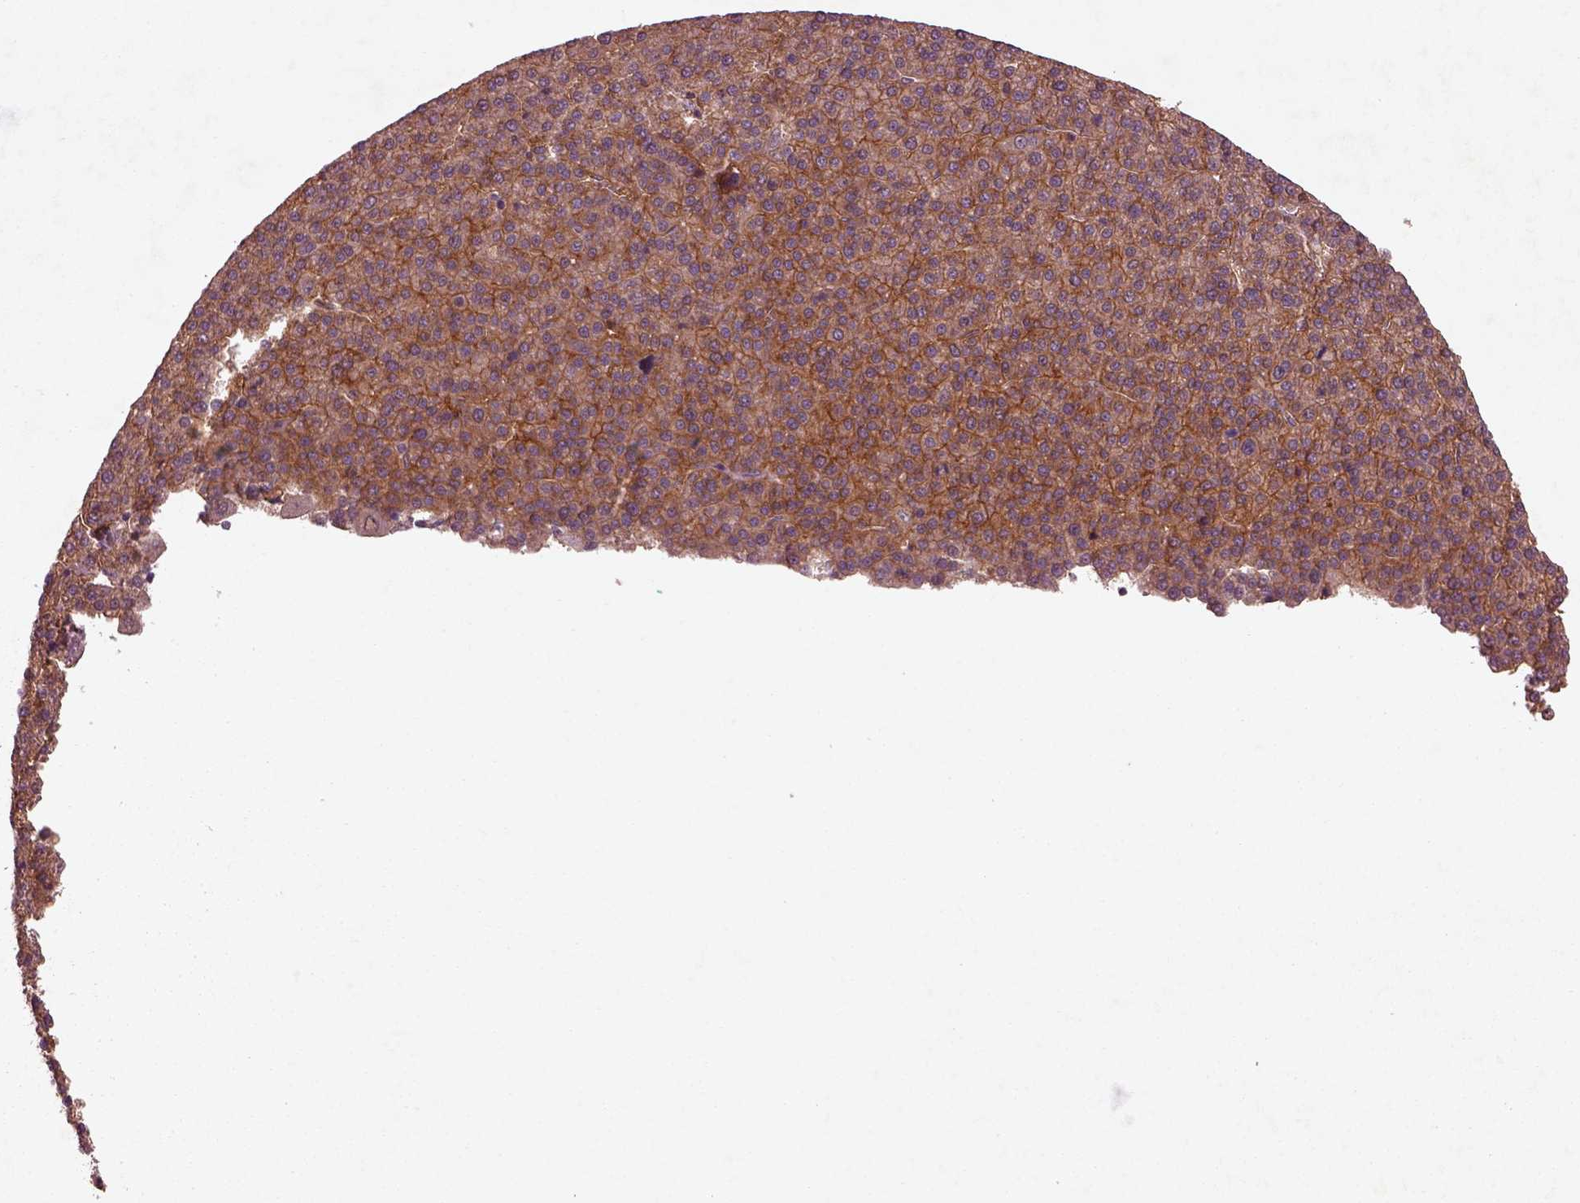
{"staining": {"intensity": "strong", "quantity": ">75%", "location": "cytoplasmic/membranous"}, "tissue": "liver cancer", "cell_type": "Tumor cells", "image_type": "cancer", "snomed": [{"axis": "morphology", "description": "Carcinoma, Hepatocellular, NOS"}, {"axis": "topography", "description": "Liver"}], "caption": "Protein staining of hepatocellular carcinoma (liver) tissue reveals strong cytoplasmic/membranous positivity in approximately >75% of tumor cells.", "gene": "FAM234A", "patient": {"sex": "female", "age": 58}}